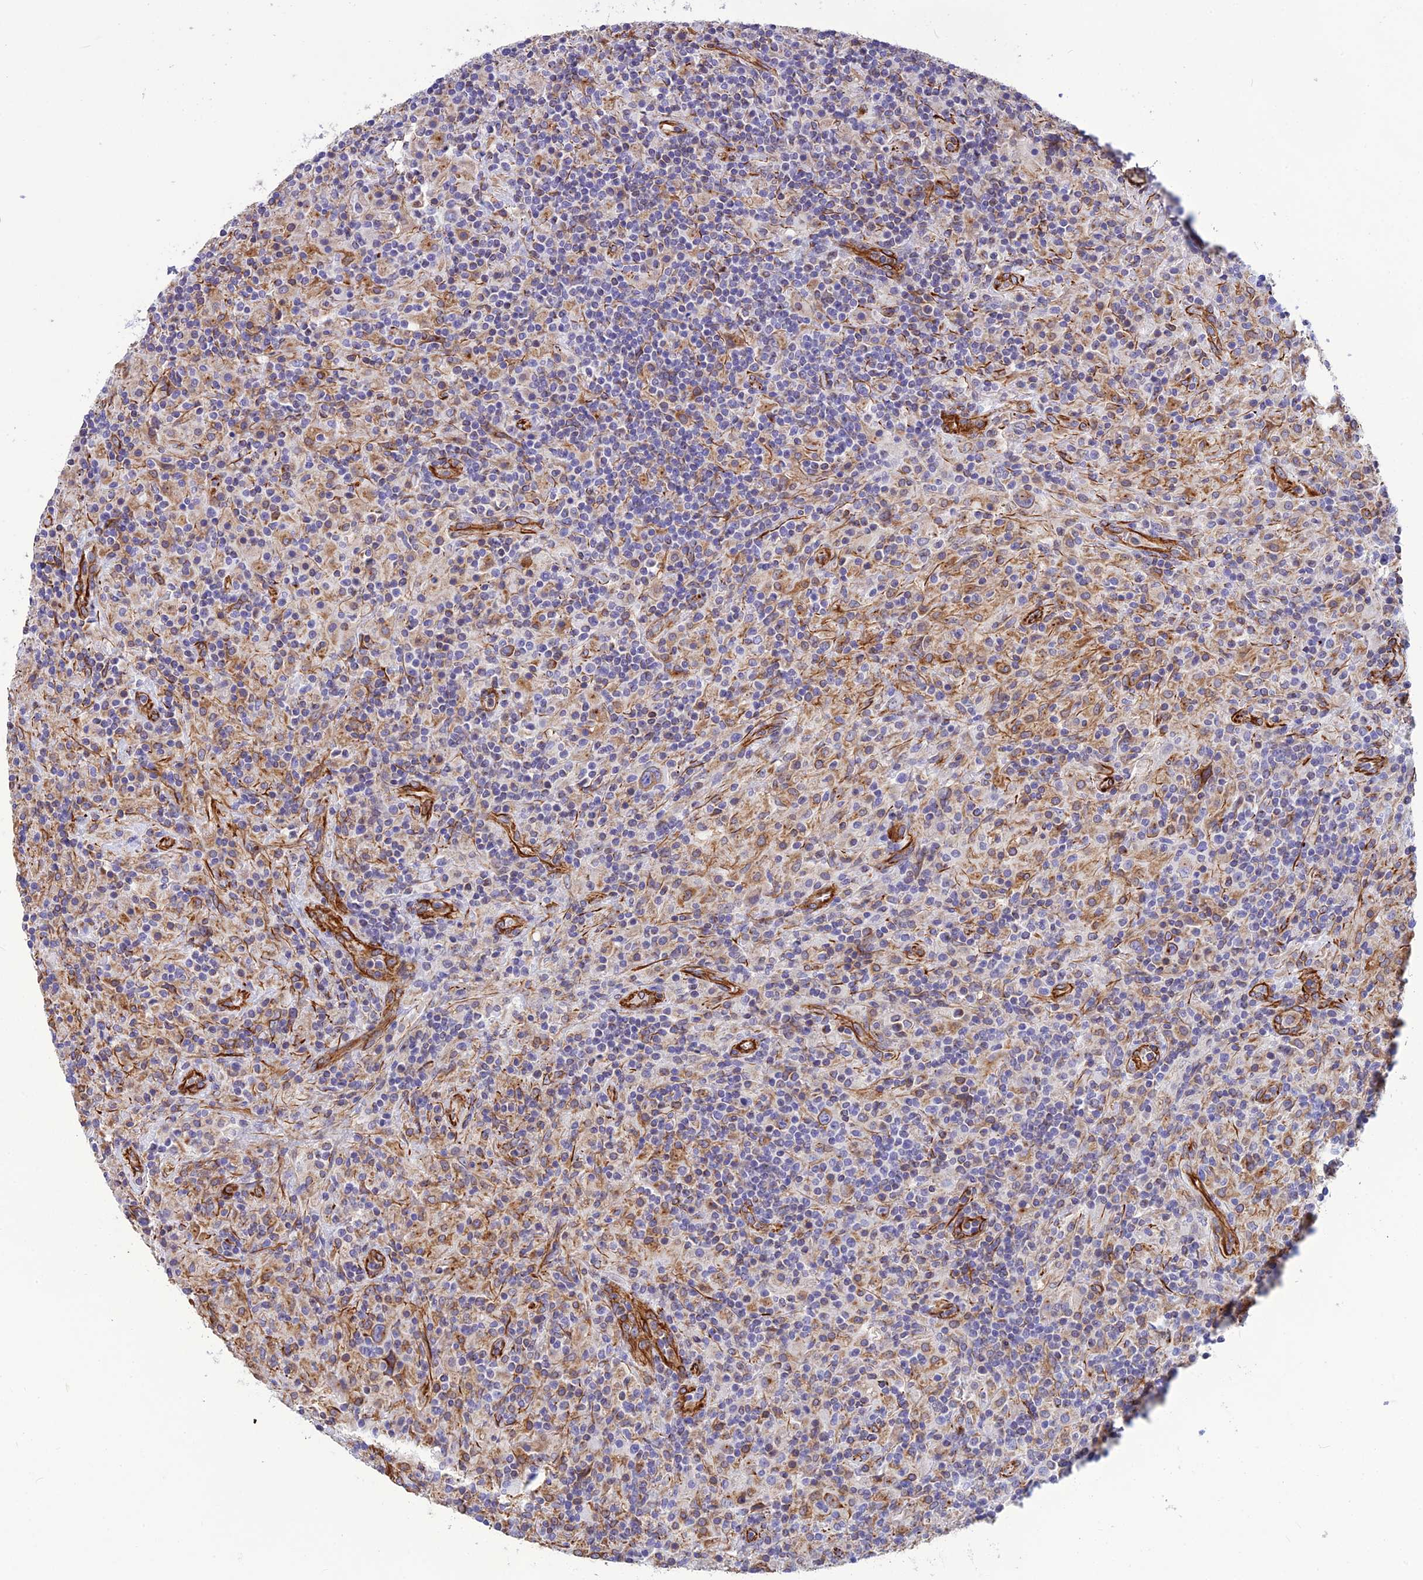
{"staining": {"intensity": "weak", "quantity": ">75%", "location": "cytoplasmic/membranous"}, "tissue": "lymphoma", "cell_type": "Tumor cells", "image_type": "cancer", "snomed": [{"axis": "morphology", "description": "Hodgkin's disease, NOS"}, {"axis": "topography", "description": "Lymph node"}], "caption": "IHC image of neoplastic tissue: Hodgkin's disease stained using IHC reveals low levels of weak protein expression localized specifically in the cytoplasmic/membranous of tumor cells, appearing as a cytoplasmic/membranous brown color.", "gene": "FBXL20", "patient": {"sex": "male", "age": 70}}